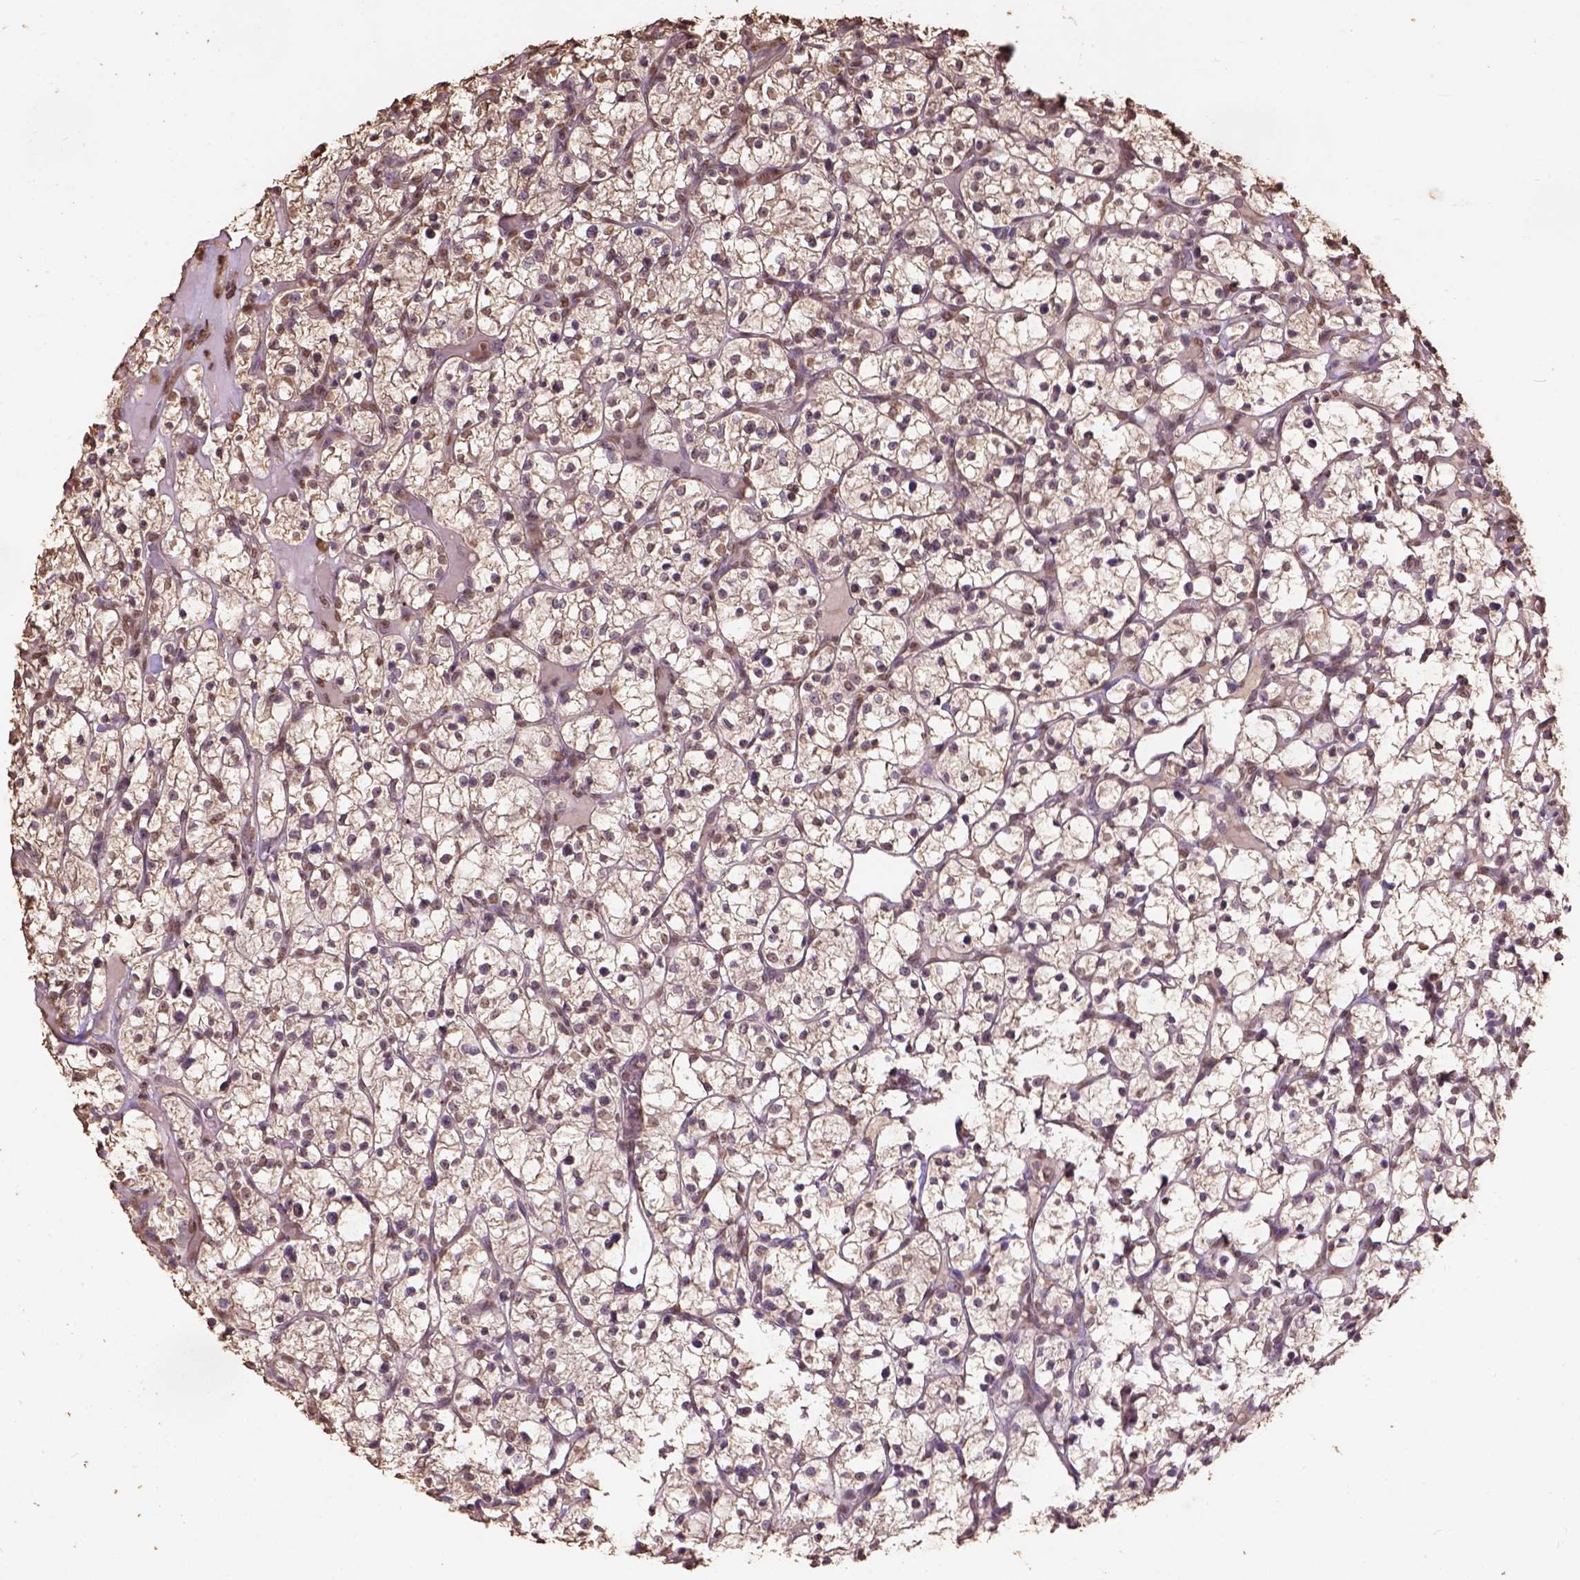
{"staining": {"intensity": "moderate", "quantity": ">75%", "location": "cytoplasmic/membranous,nuclear"}, "tissue": "renal cancer", "cell_type": "Tumor cells", "image_type": "cancer", "snomed": [{"axis": "morphology", "description": "Adenocarcinoma, NOS"}, {"axis": "topography", "description": "Kidney"}], "caption": "Immunohistochemistry image of neoplastic tissue: renal adenocarcinoma stained using immunohistochemistry (IHC) exhibits medium levels of moderate protein expression localized specifically in the cytoplasmic/membranous and nuclear of tumor cells, appearing as a cytoplasmic/membranous and nuclear brown color.", "gene": "CSTF2T", "patient": {"sex": "female", "age": 64}}